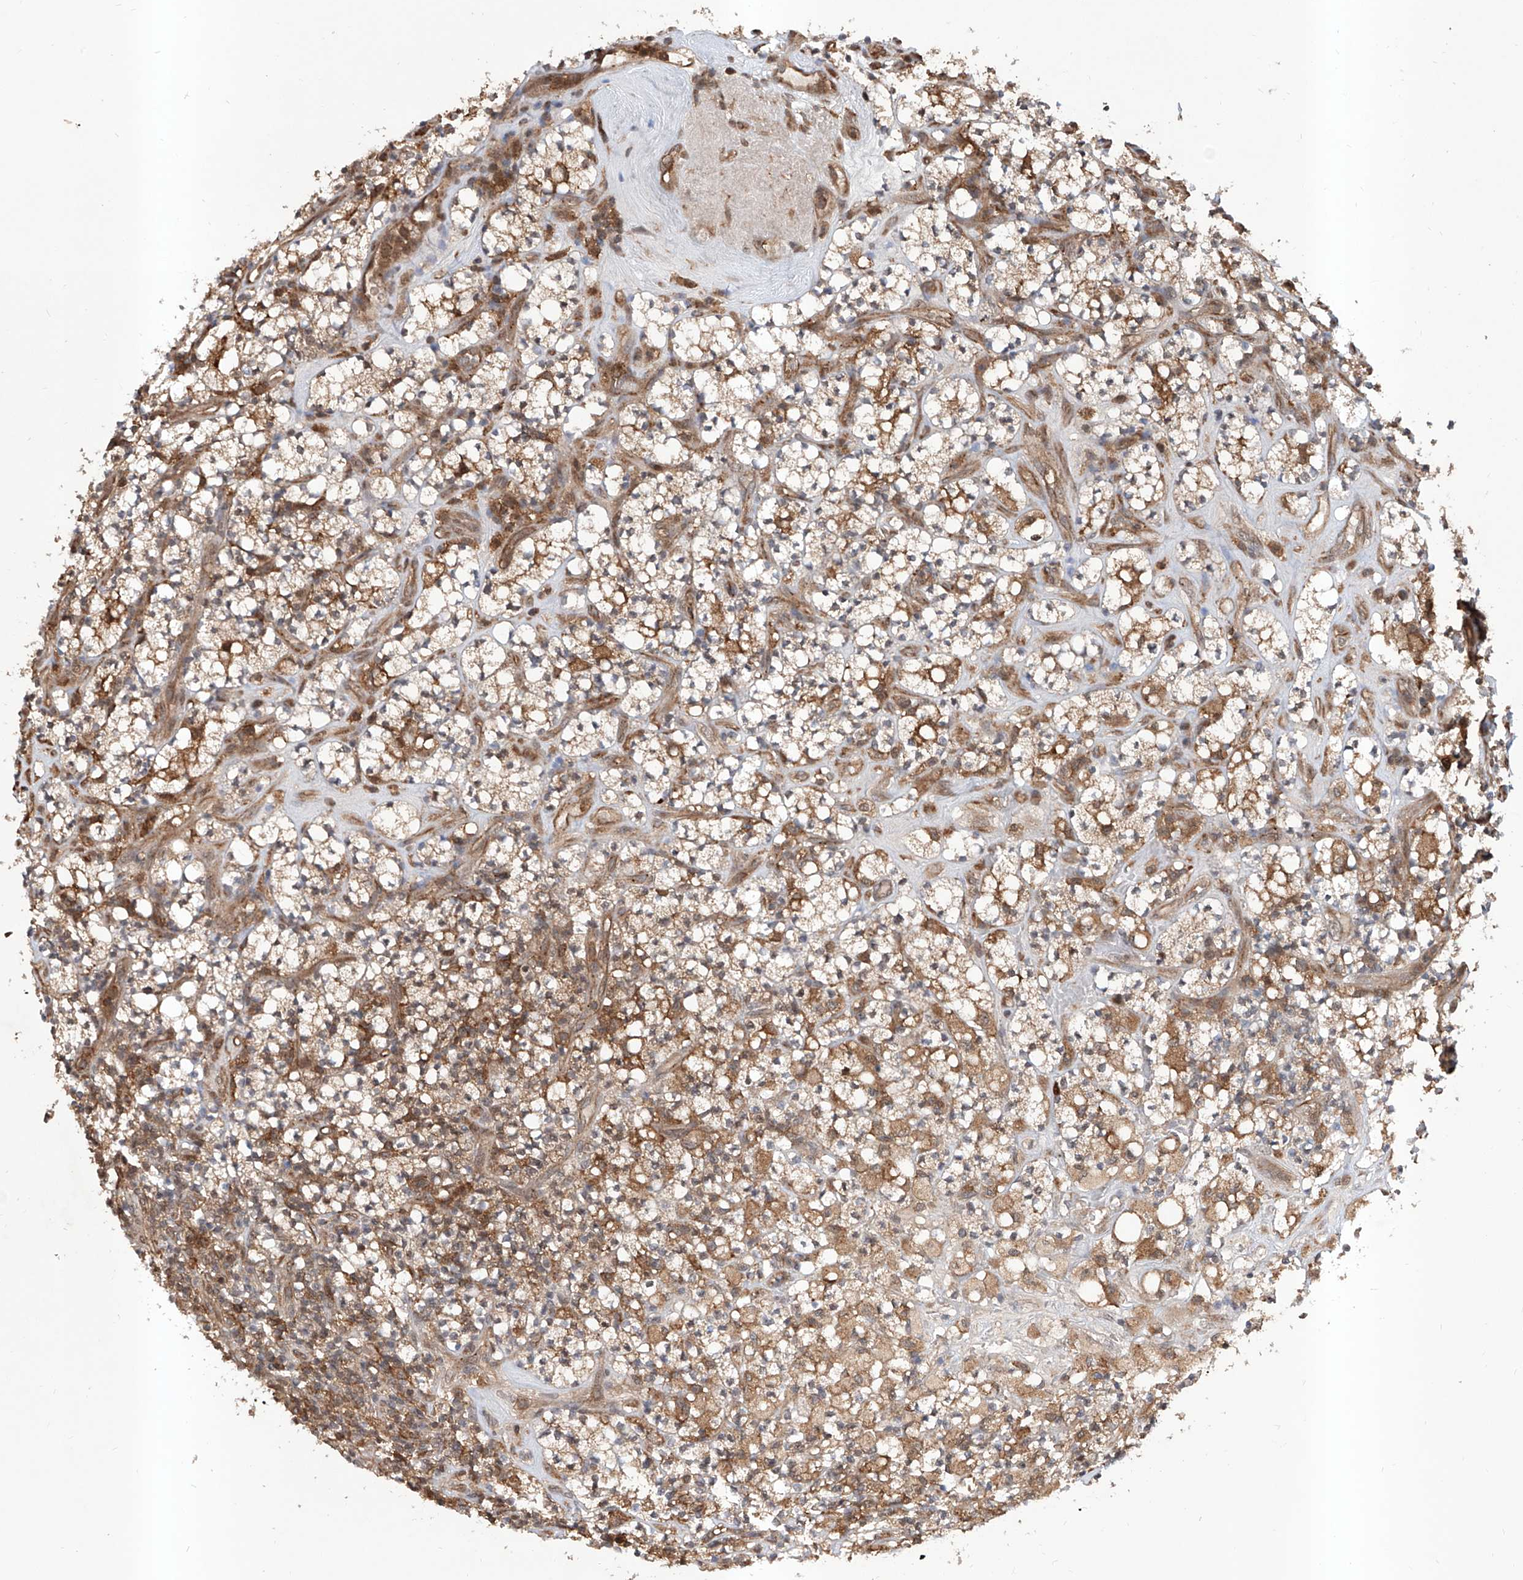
{"staining": {"intensity": "moderate", "quantity": ">75%", "location": "cytoplasmic/membranous"}, "tissue": "renal cancer", "cell_type": "Tumor cells", "image_type": "cancer", "snomed": [{"axis": "morphology", "description": "Adenocarcinoma, NOS"}, {"axis": "topography", "description": "Kidney"}], "caption": "Renal cancer was stained to show a protein in brown. There is medium levels of moderate cytoplasmic/membranous staining in about >75% of tumor cells. (IHC, brightfield microscopy, high magnification).", "gene": "HOXC8", "patient": {"sex": "male", "age": 77}}